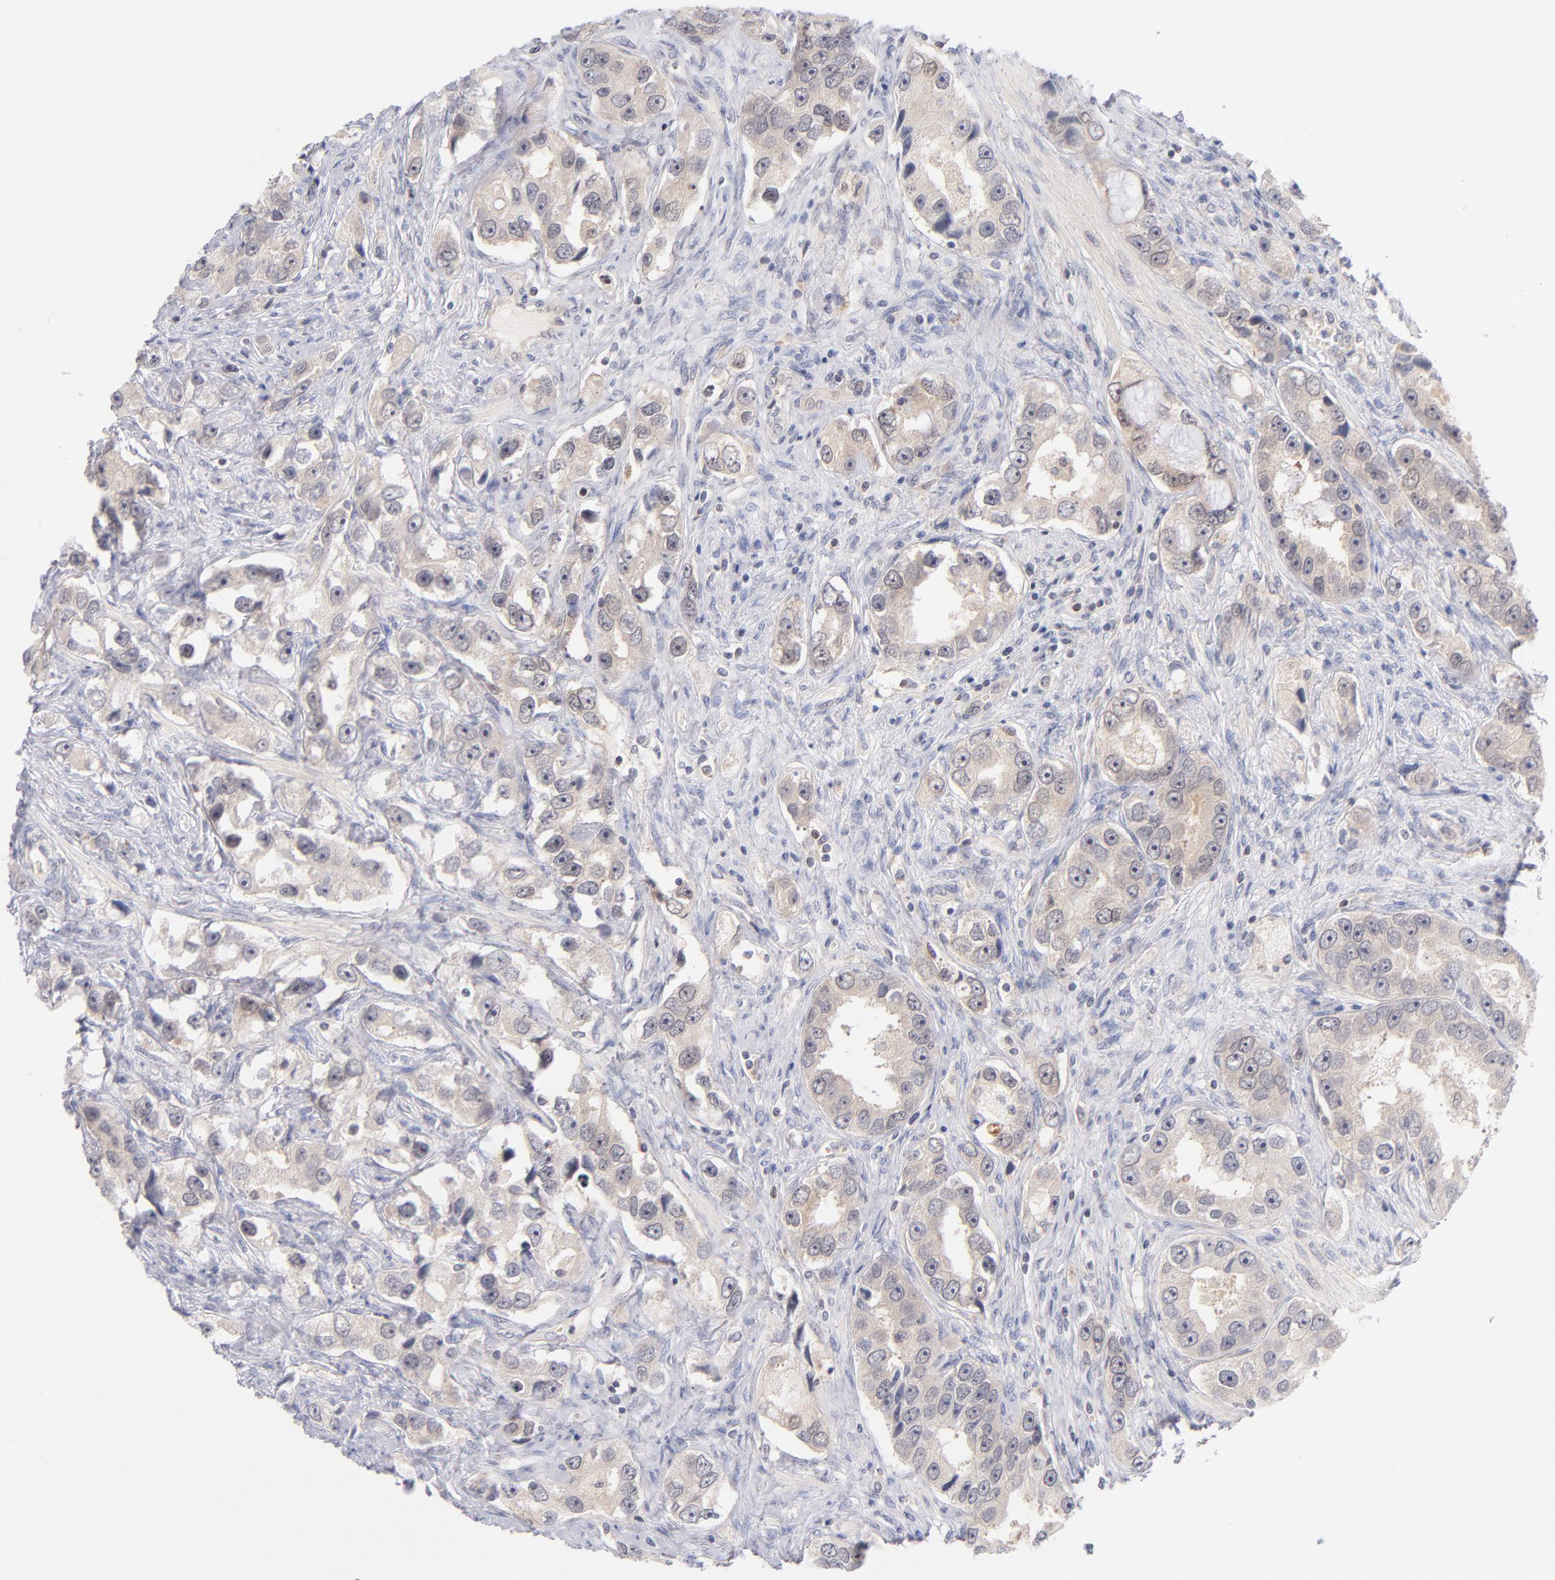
{"staining": {"intensity": "weak", "quantity": ">75%", "location": "cytoplasmic/membranous"}, "tissue": "prostate cancer", "cell_type": "Tumor cells", "image_type": "cancer", "snomed": [{"axis": "morphology", "description": "Adenocarcinoma, High grade"}, {"axis": "topography", "description": "Prostate"}], "caption": "Immunohistochemical staining of prostate cancer (high-grade adenocarcinoma) demonstrates low levels of weak cytoplasmic/membranous staining in approximately >75% of tumor cells.", "gene": "CASP6", "patient": {"sex": "male", "age": 63}}